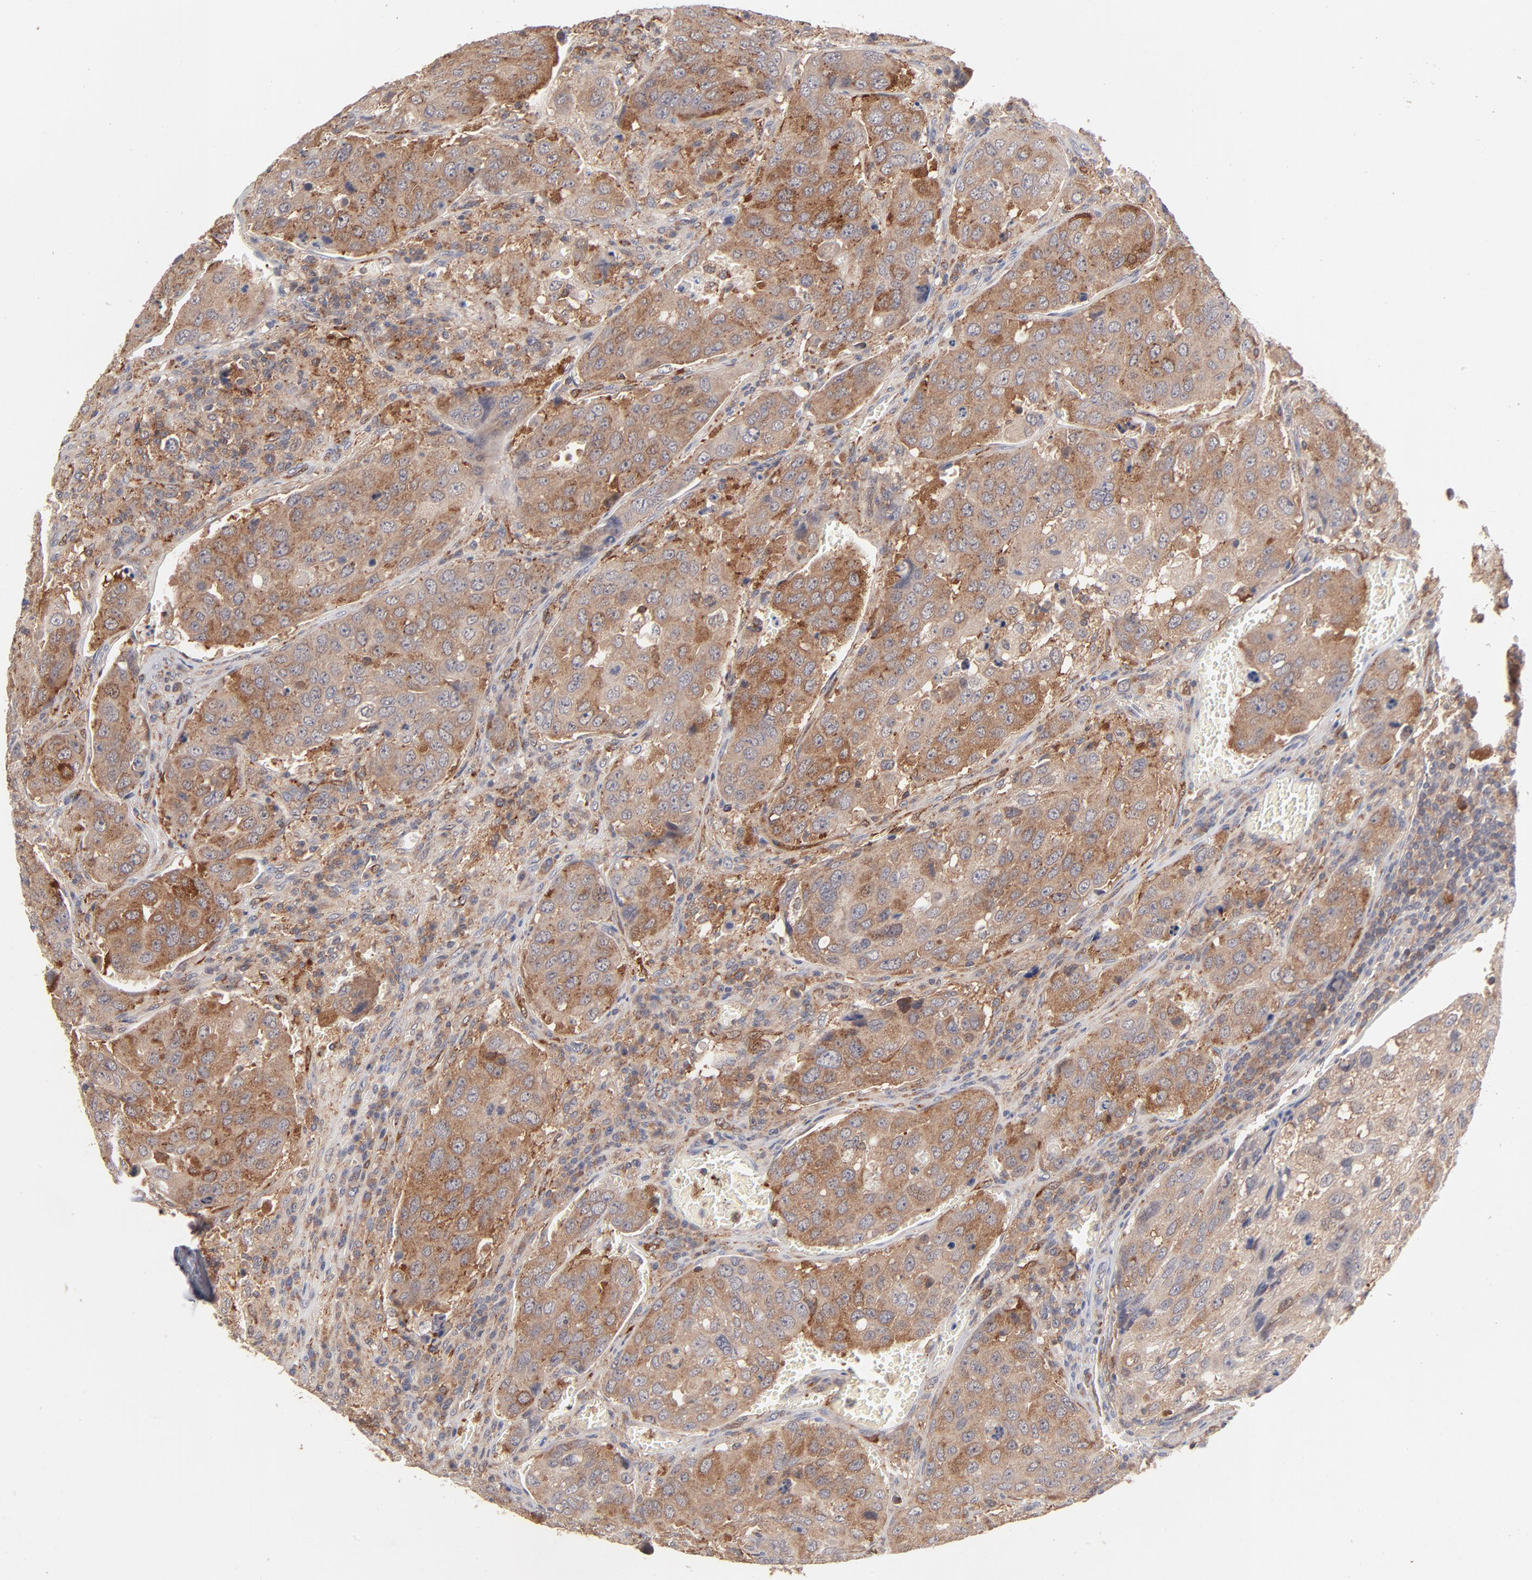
{"staining": {"intensity": "strong", "quantity": ">75%", "location": "cytoplasmic/membranous"}, "tissue": "urothelial cancer", "cell_type": "Tumor cells", "image_type": "cancer", "snomed": [{"axis": "morphology", "description": "Urothelial carcinoma, High grade"}, {"axis": "topography", "description": "Lymph node"}, {"axis": "topography", "description": "Urinary bladder"}], "caption": "Urothelial cancer stained with IHC displays strong cytoplasmic/membranous positivity in about >75% of tumor cells.", "gene": "IVNS1ABP", "patient": {"sex": "male", "age": 51}}